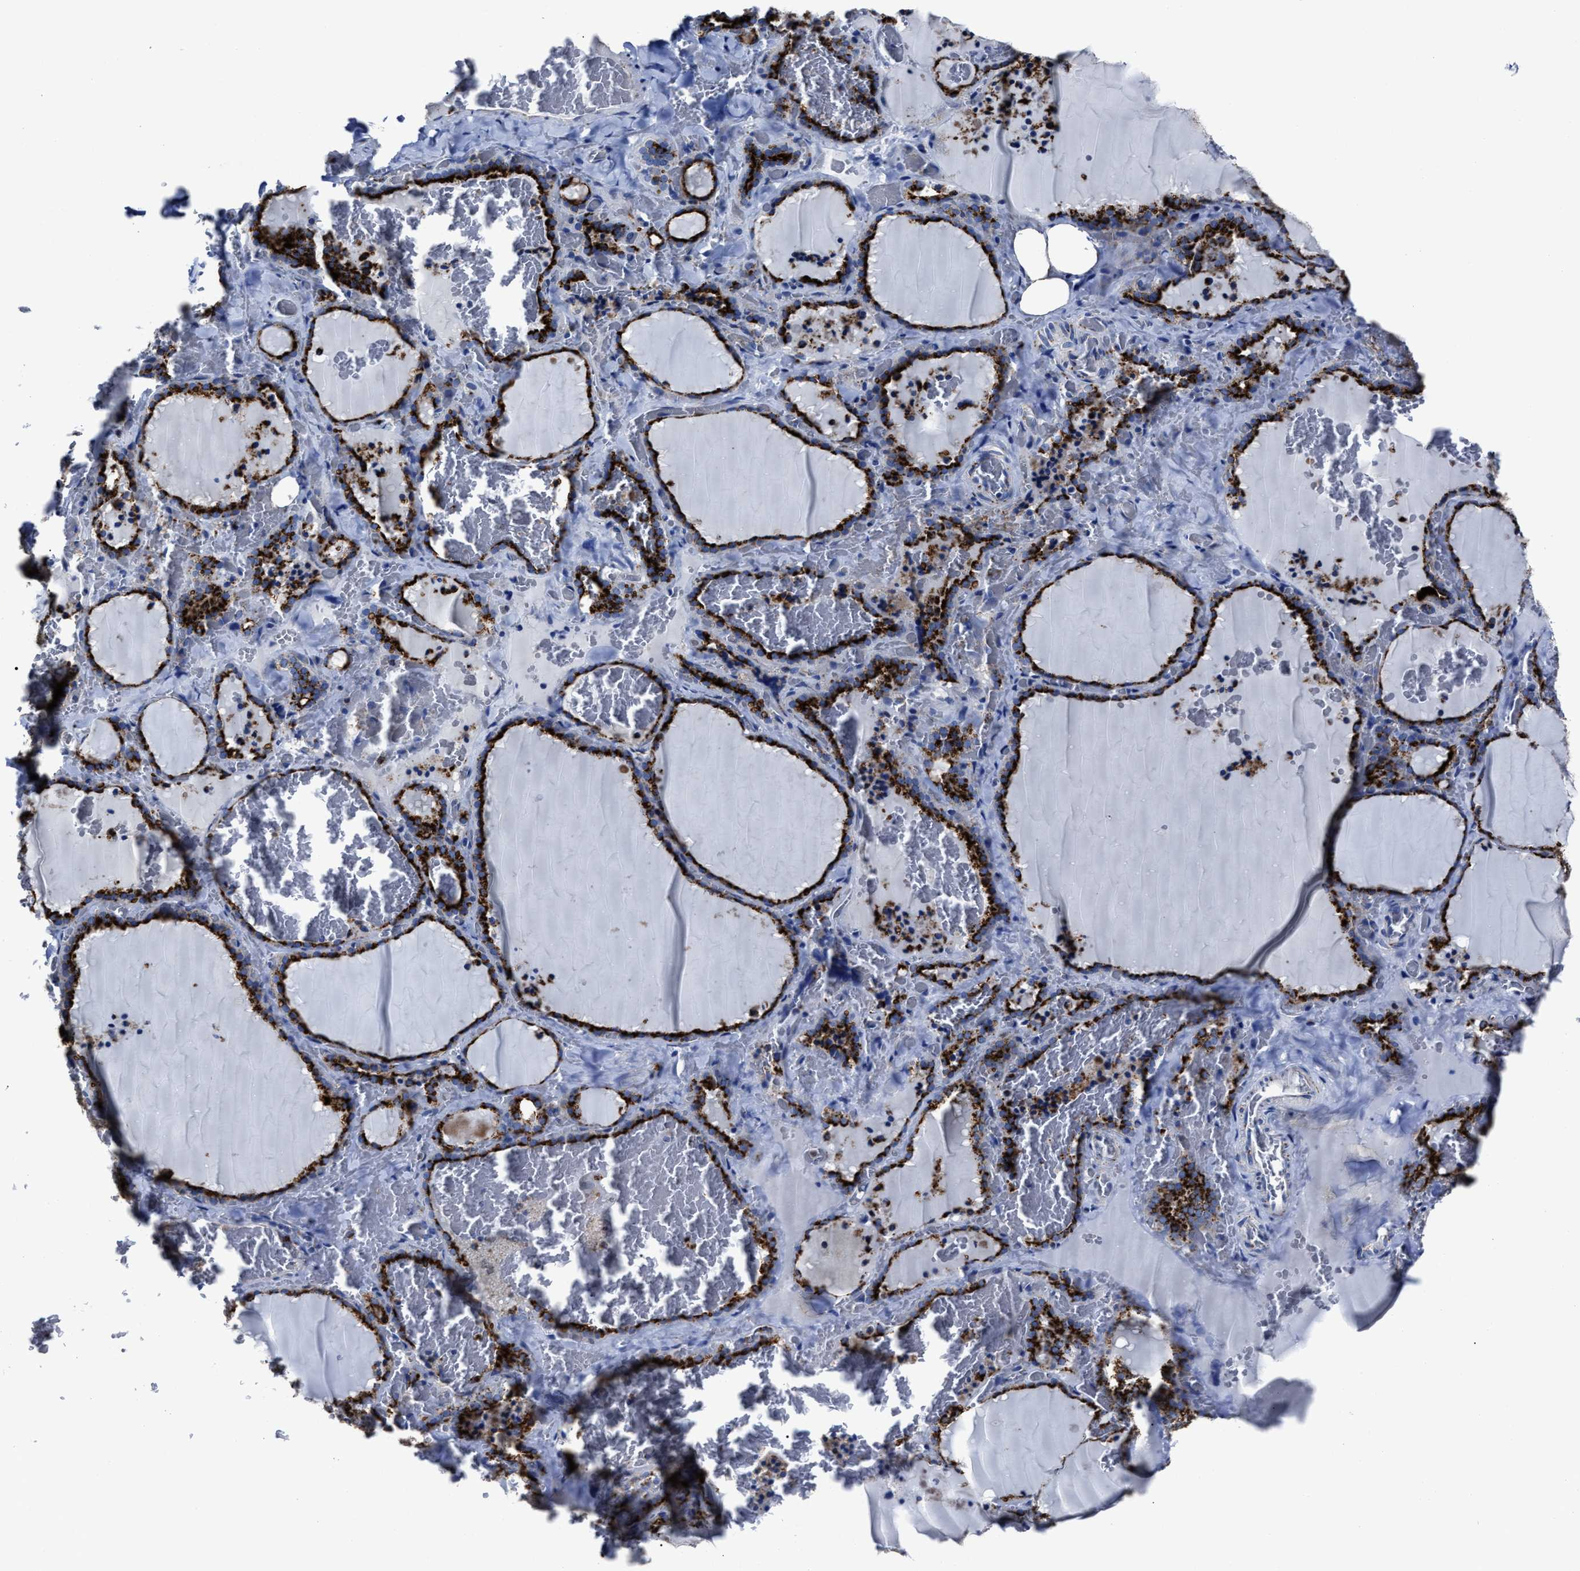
{"staining": {"intensity": "strong", "quantity": ">75%", "location": "cytoplasmic/membranous"}, "tissue": "thyroid gland", "cell_type": "Glandular cells", "image_type": "normal", "snomed": [{"axis": "morphology", "description": "Normal tissue, NOS"}, {"axis": "topography", "description": "Thyroid gland"}], "caption": "High-magnification brightfield microscopy of benign thyroid gland stained with DAB (3,3'-diaminobenzidine) (brown) and counterstained with hematoxylin (blue). glandular cells exhibit strong cytoplasmic/membranous positivity is identified in approximately>75% of cells. The staining was performed using DAB (3,3'-diaminobenzidine) to visualize the protein expression in brown, while the nuclei were stained in blue with hematoxylin (Magnification: 20x).", "gene": "LAMTOR4", "patient": {"sex": "female", "age": 22}}